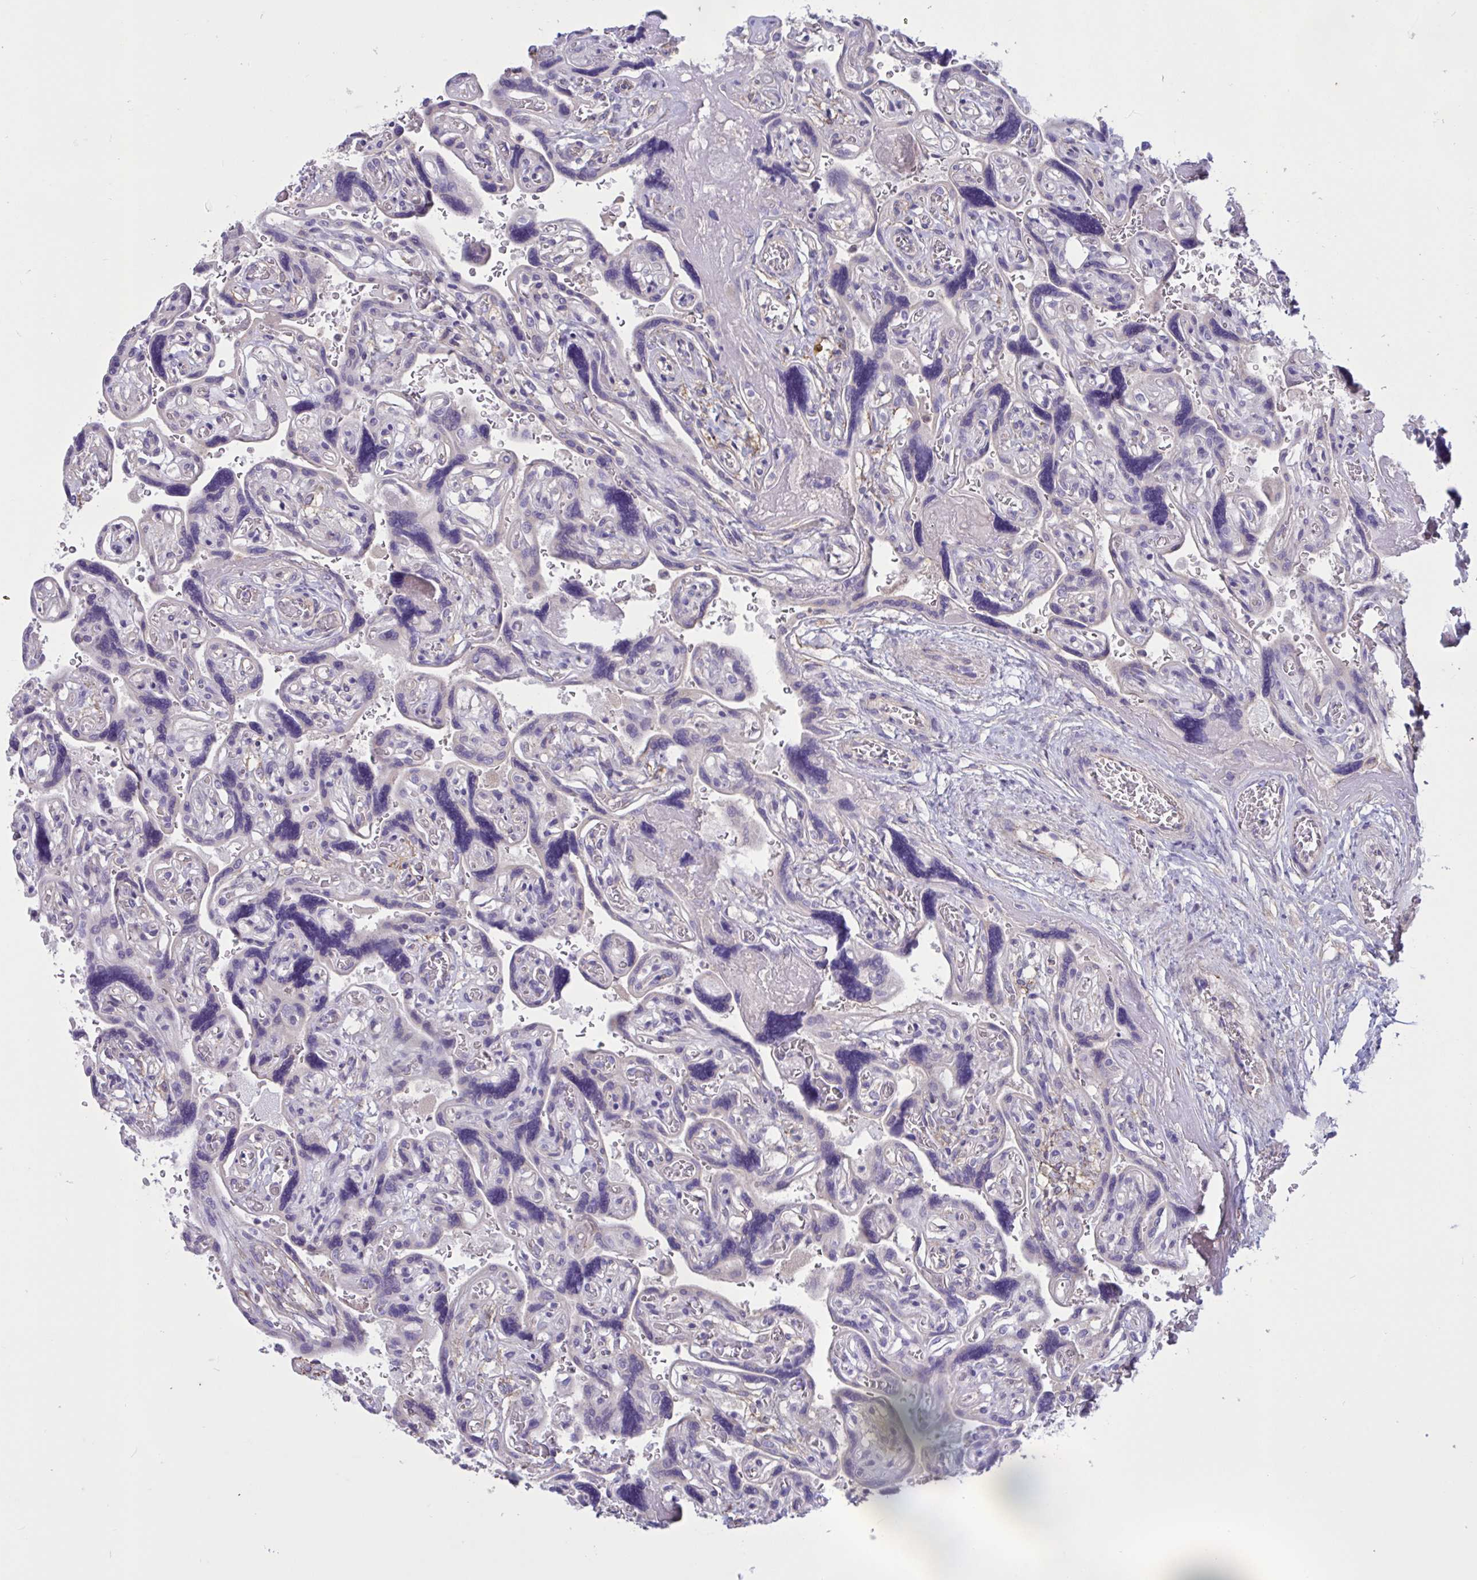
{"staining": {"intensity": "negative", "quantity": "none", "location": "none"}, "tissue": "placenta", "cell_type": "Decidual cells", "image_type": "normal", "snomed": [{"axis": "morphology", "description": "Normal tissue, NOS"}, {"axis": "topography", "description": "Placenta"}], "caption": "Decidual cells show no significant protein positivity in normal placenta. Brightfield microscopy of immunohistochemistry stained with DAB (3,3'-diaminobenzidine) (brown) and hematoxylin (blue), captured at high magnification.", "gene": "SLC66A1", "patient": {"sex": "female", "age": 32}}